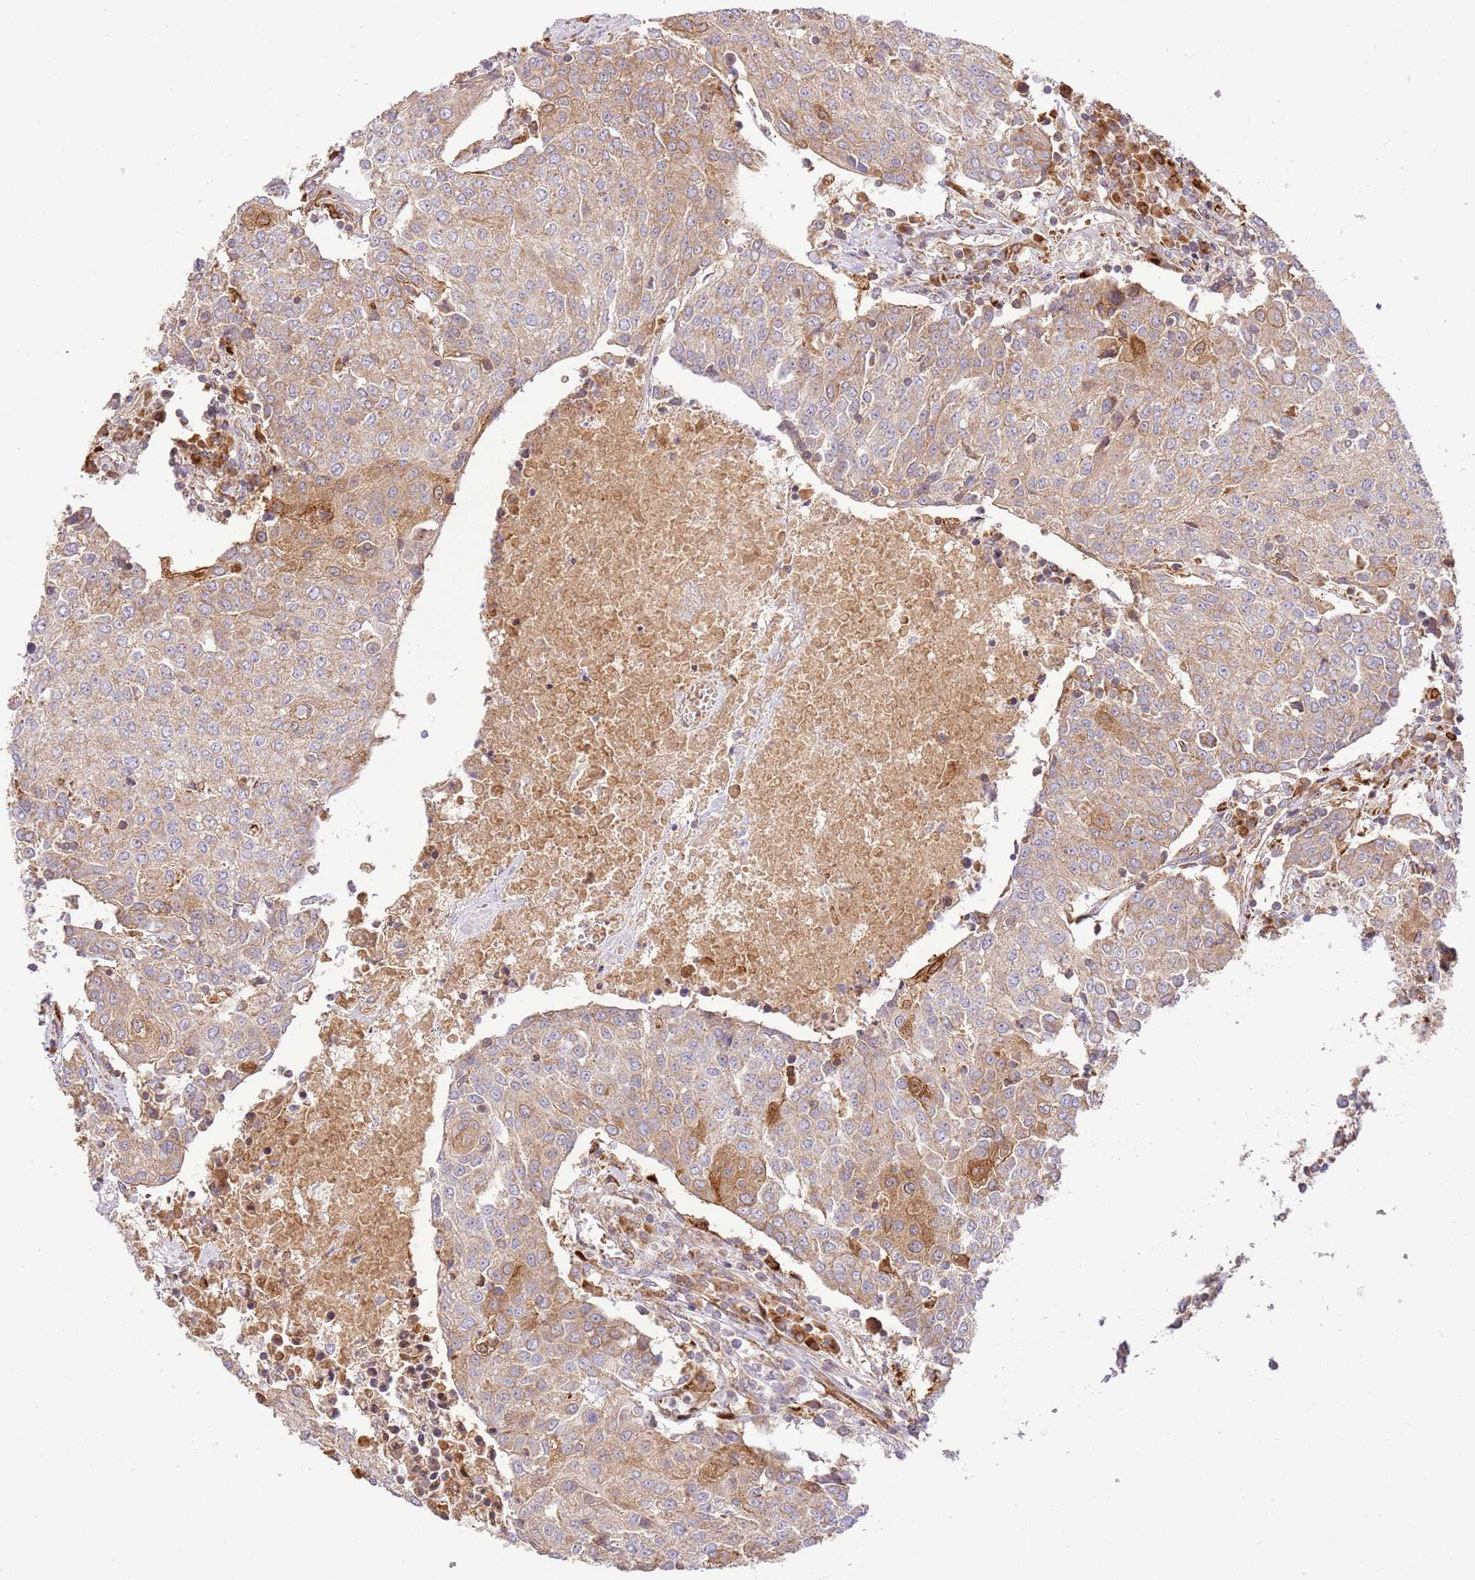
{"staining": {"intensity": "moderate", "quantity": "<25%", "location": "cytoplasmic/membranous"}, "tissue": "urothelial cancer", "cell_type": "Tumor cells", "image_type": "cancer", "snomed": [{"axis": "morphology", "description": "Urothelial carcinoma, High grade"}, {"axis": "topography", "description": "Urinary bladder"}], "caption": "Immunohistochemistry staining of urothelial carcinoma (high-grade), which reveals low levels of moderate cytoplasmic/membranous staining in about <25% of tumor cells indicating moderate cytoplasmic/membranous protein positivity. The staining was performed using DAB (3,3'-diaminobenzidine) (brown) for protein detection and nuclei were counterstained in hematoxylin (blue).", "gene": "SPATA2L", "patient": {"sex": "female", "age": 85}}